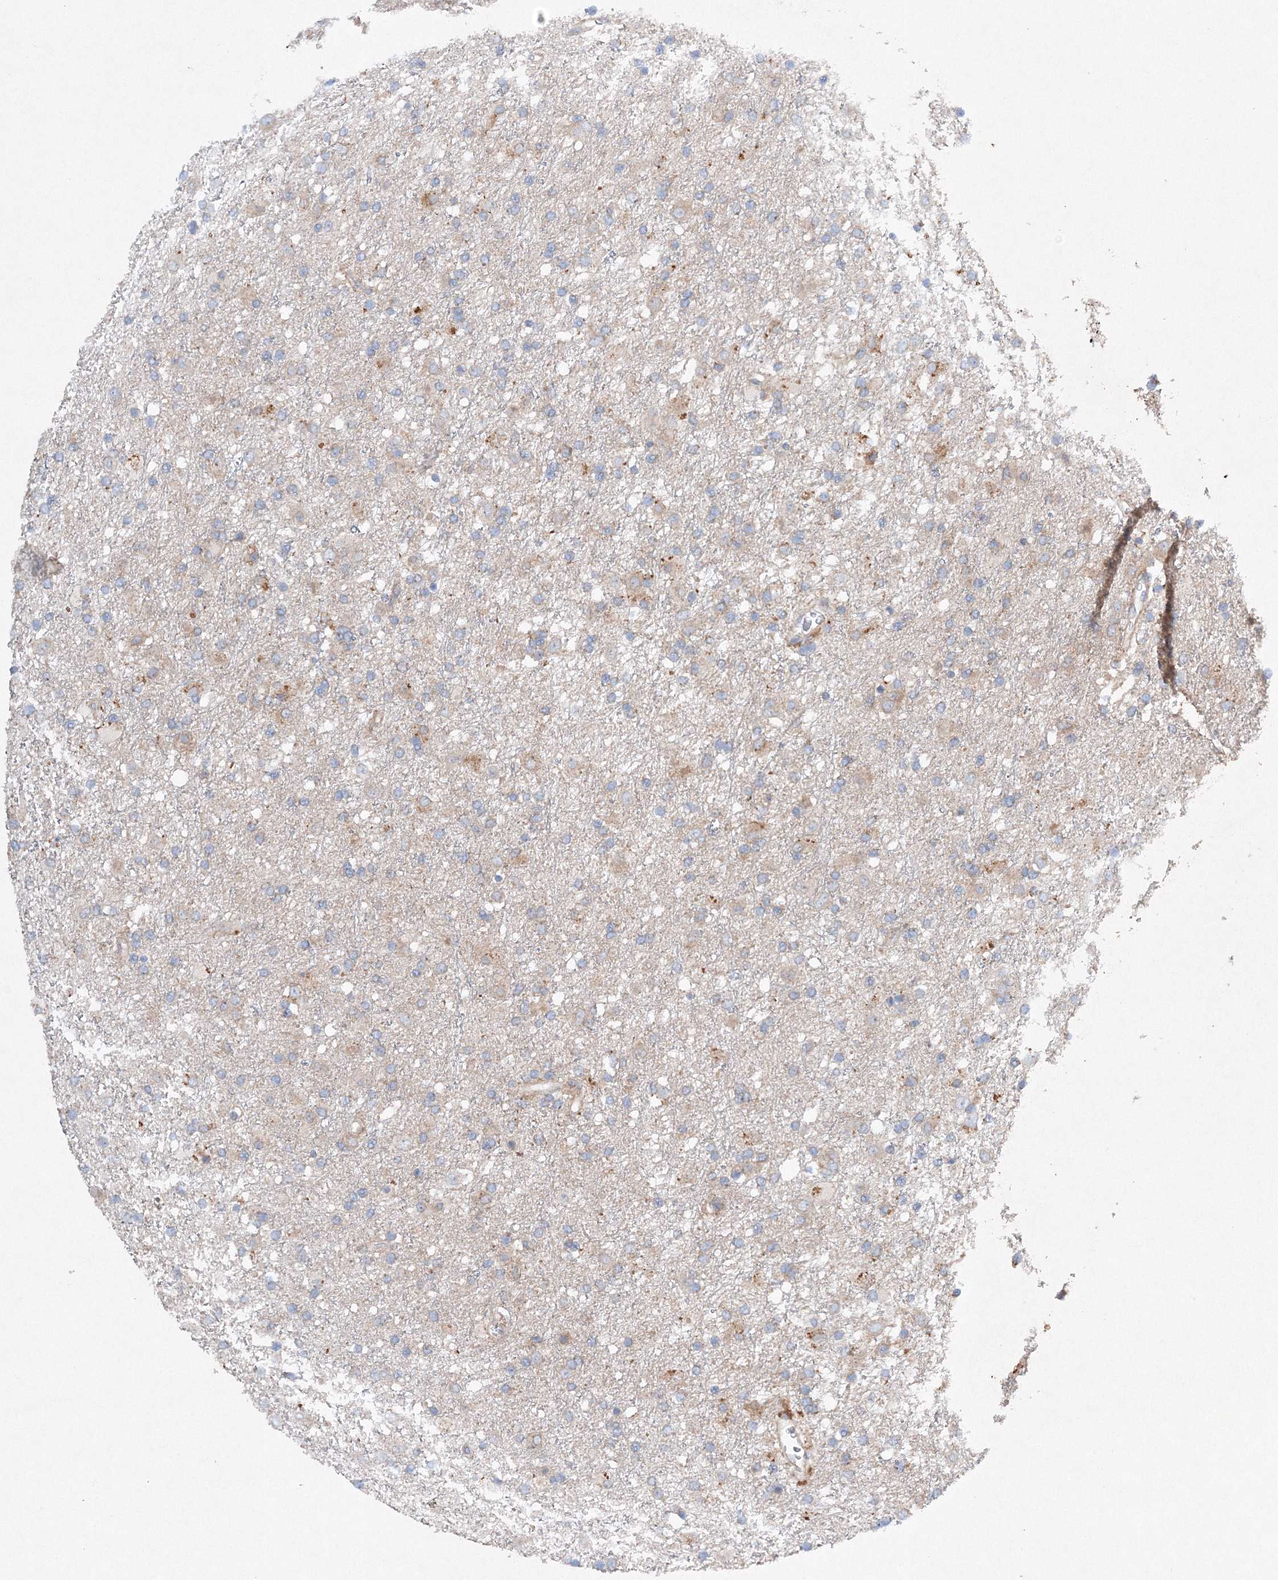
{"staining": {"intensity": "weak", "quantity": "<25%", "location": "cytoplasmic/membranous"}, "tissue": "glioma", "cell_type": "Tumor cells", "image_type": "cancer", "snomed": [{"axis": "morphology", "description": "Glioma, malignant, Low grade"}, {"axis": "topography", "description": "Brain"}], "caption": "Immunohistochemistry (IHC) of human glioma reveals no staining in tumor cells.", "gene": "SLC36A1", "patient": {"sex": "male", "age": 65}}